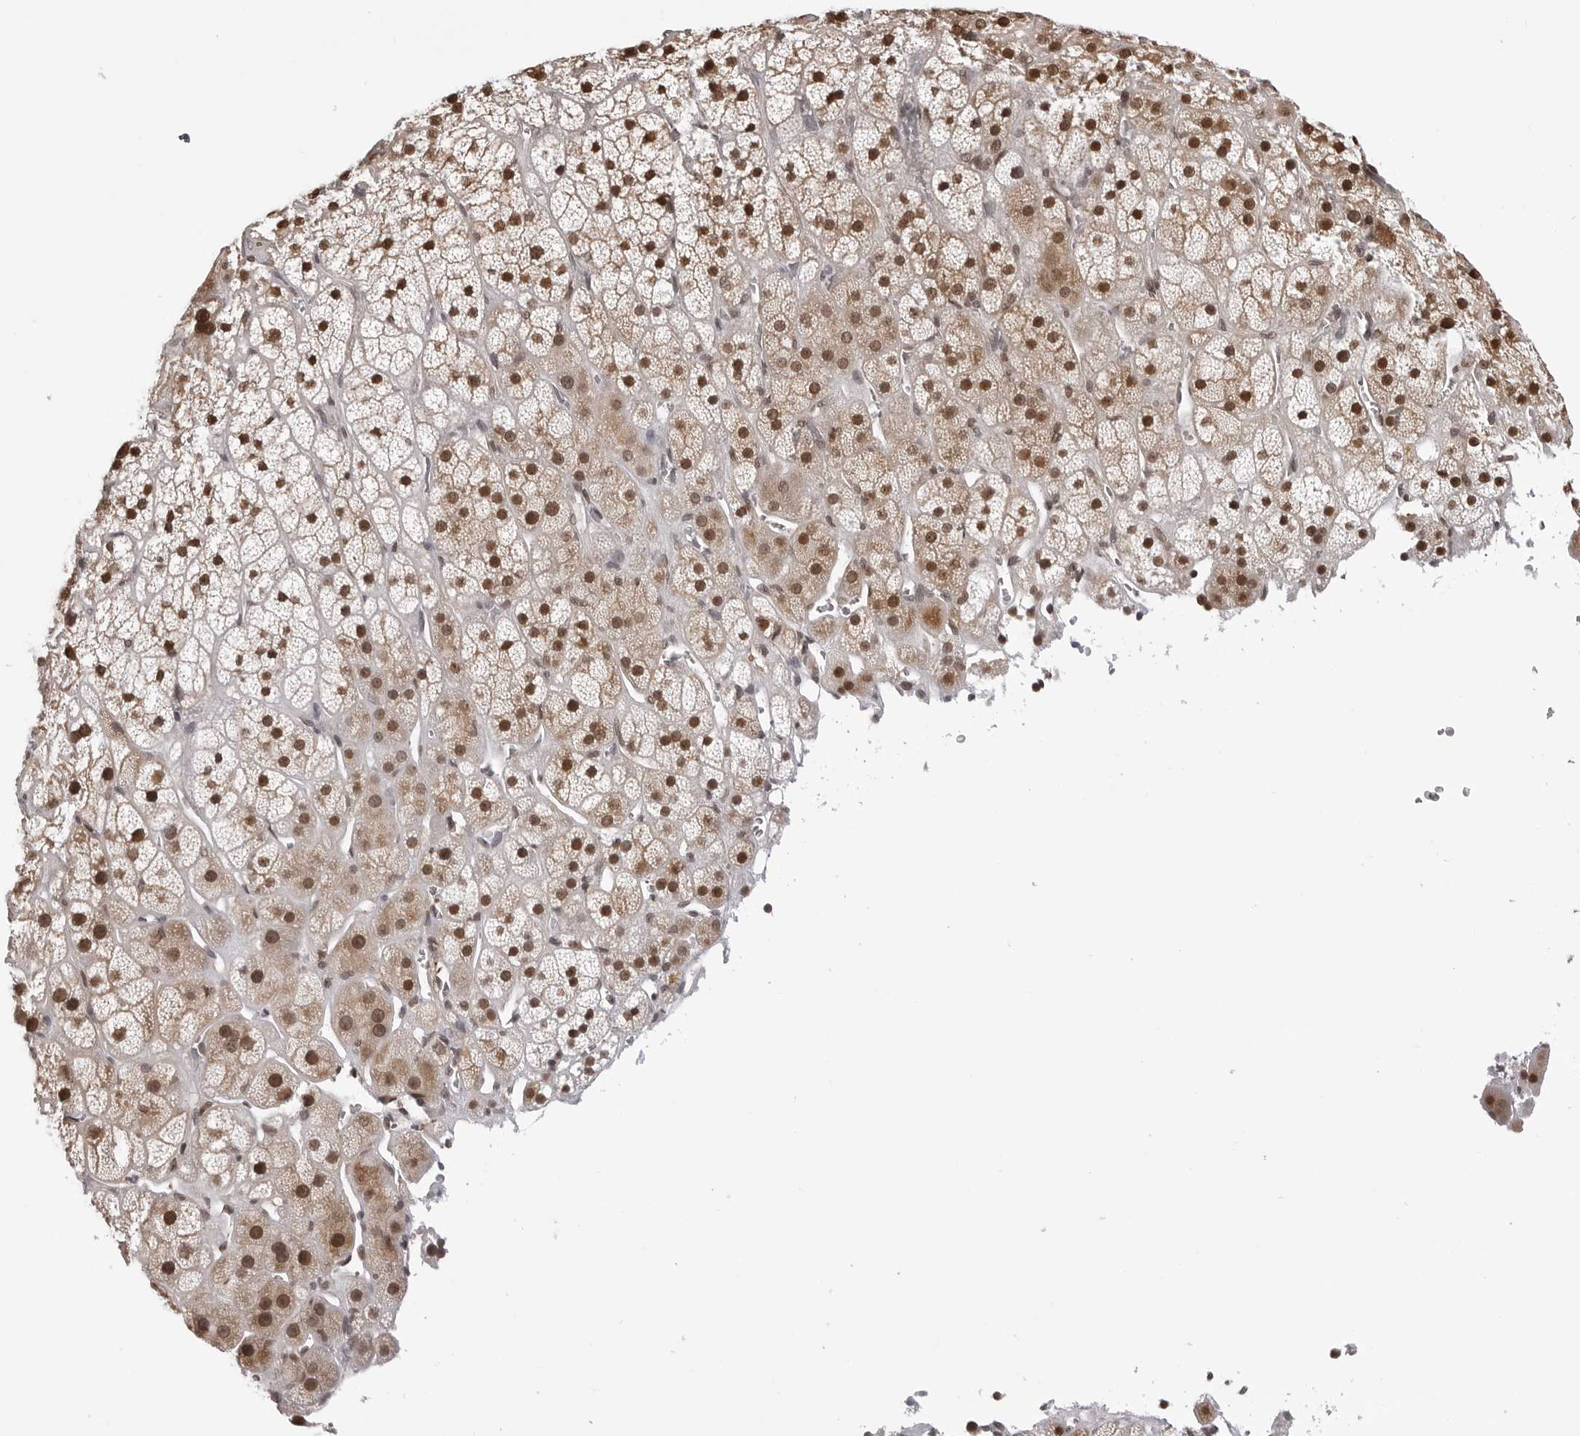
{"staining": {"intensity": "strong", "quantity": ">75%", "location": "nuclear"}, "tissue": "adrenal gland", "cell_type": "Glandular cells", "image_type": "normal", "snomed": [{"axis": "morphology", "description": "Normal tissue, NOS"}, {"axis": "topography", "description": "Adrenal gland"}], "caption": "Adrenal gland was stained to show a protein in brown. There is high levels of strong nuclear staining in approximately >75% of glandular cells. (DAB (3,3'-diaminobenzidine) = brown stain, brightfield microscopy at high magnification).", "gene": "PHF3", "patient": {"sex": "male", "age": 57}}